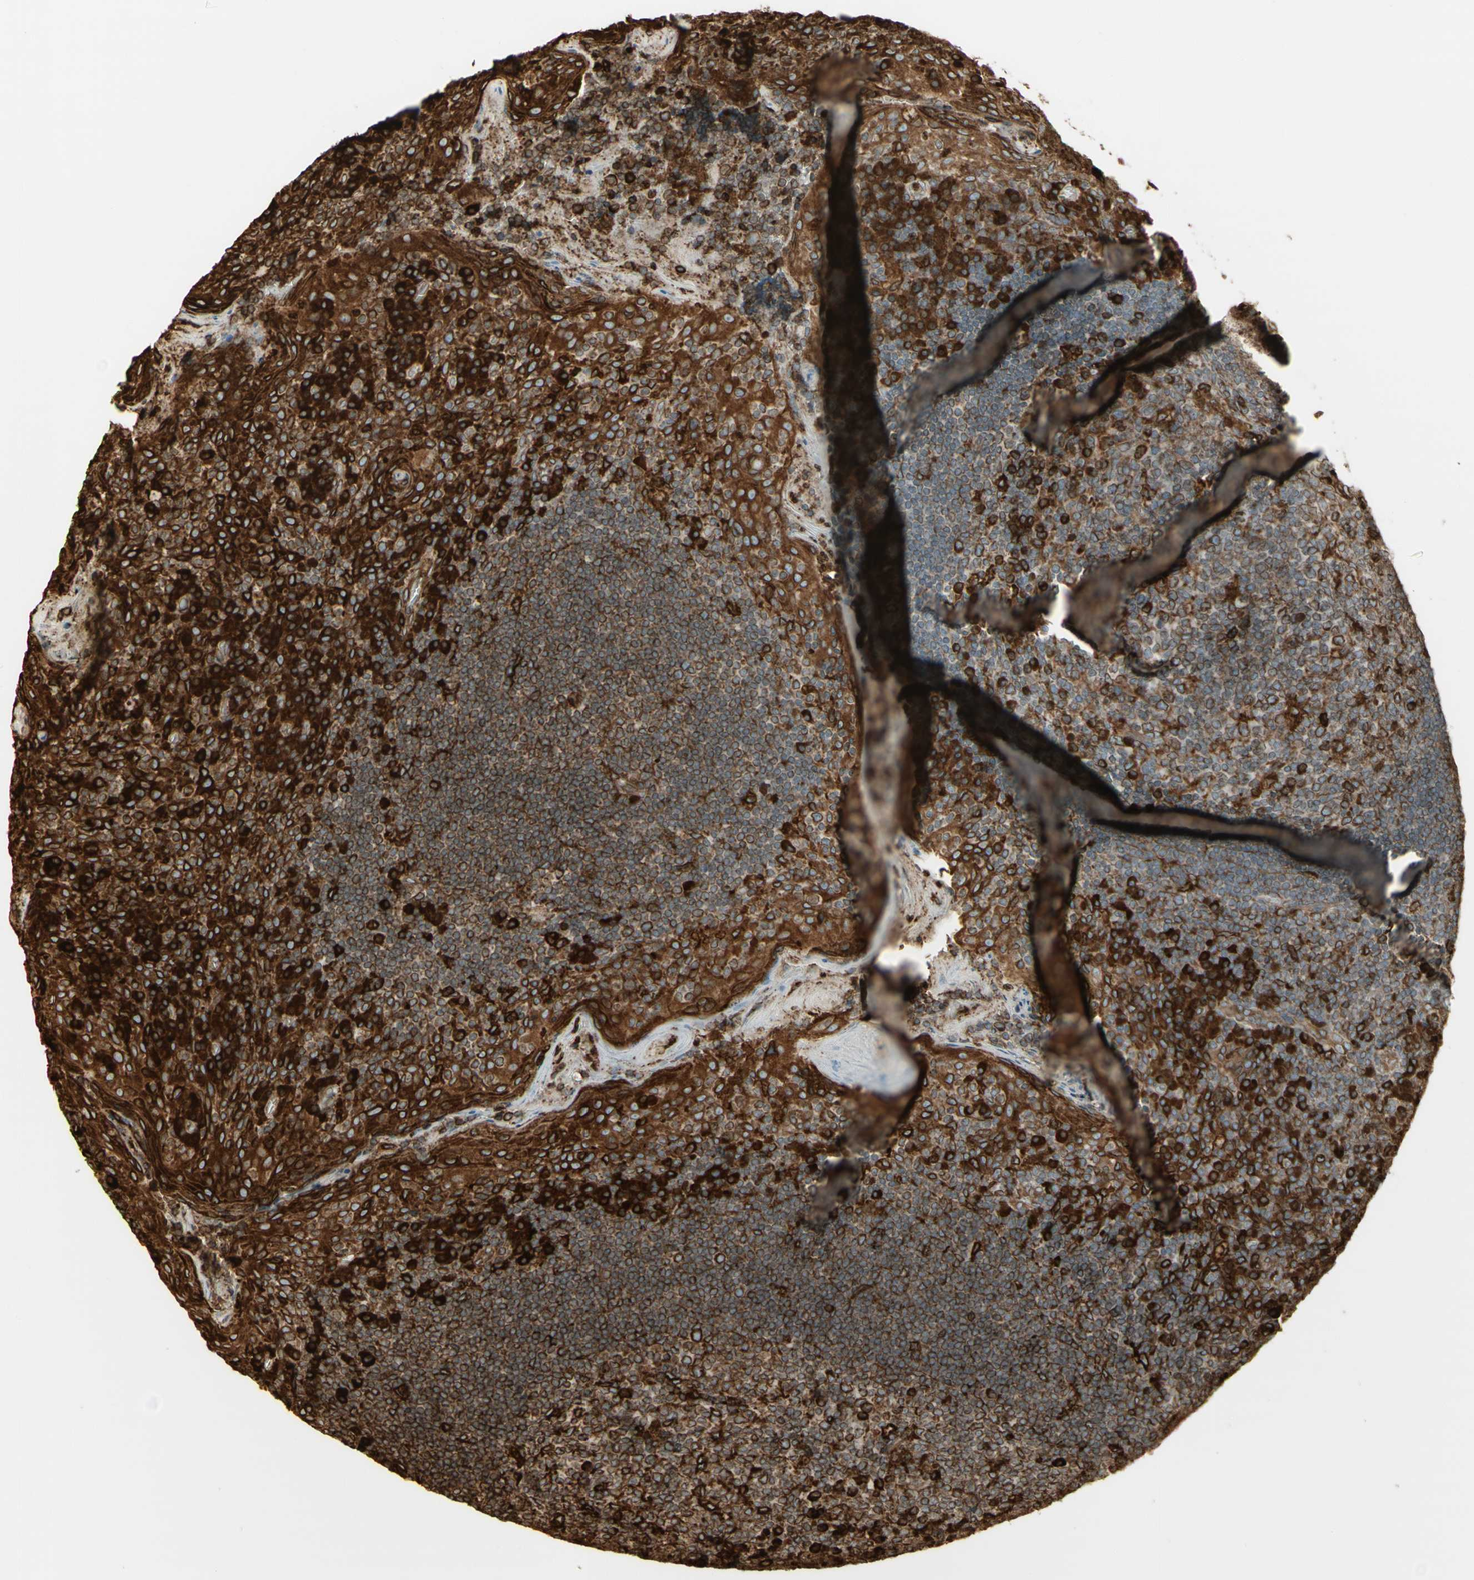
{"staining": {"intensity": "moderate", "quantity": ">75%", "location": "cytoplasmic/membranous"}, "tissue": "tonsil", "cell_type": "Germinal center cells", "image_type": "normal", "snomed": [{"axis": "morphology", "description": "Normal tissue, NOS"}, {"axis": "topography", "description": "Tonsil"}], "caption": "Immunohistochemistry (DAB) staining of unremarkable tonsil shows moderate cytoplasmic/membranous protein staining in about >75% of germinal center cells. (brown staining indicates protein expression, while blue staining denotes nuclei).", "gene": "CANX", "patient": {"sex": "male", "age": 17}}